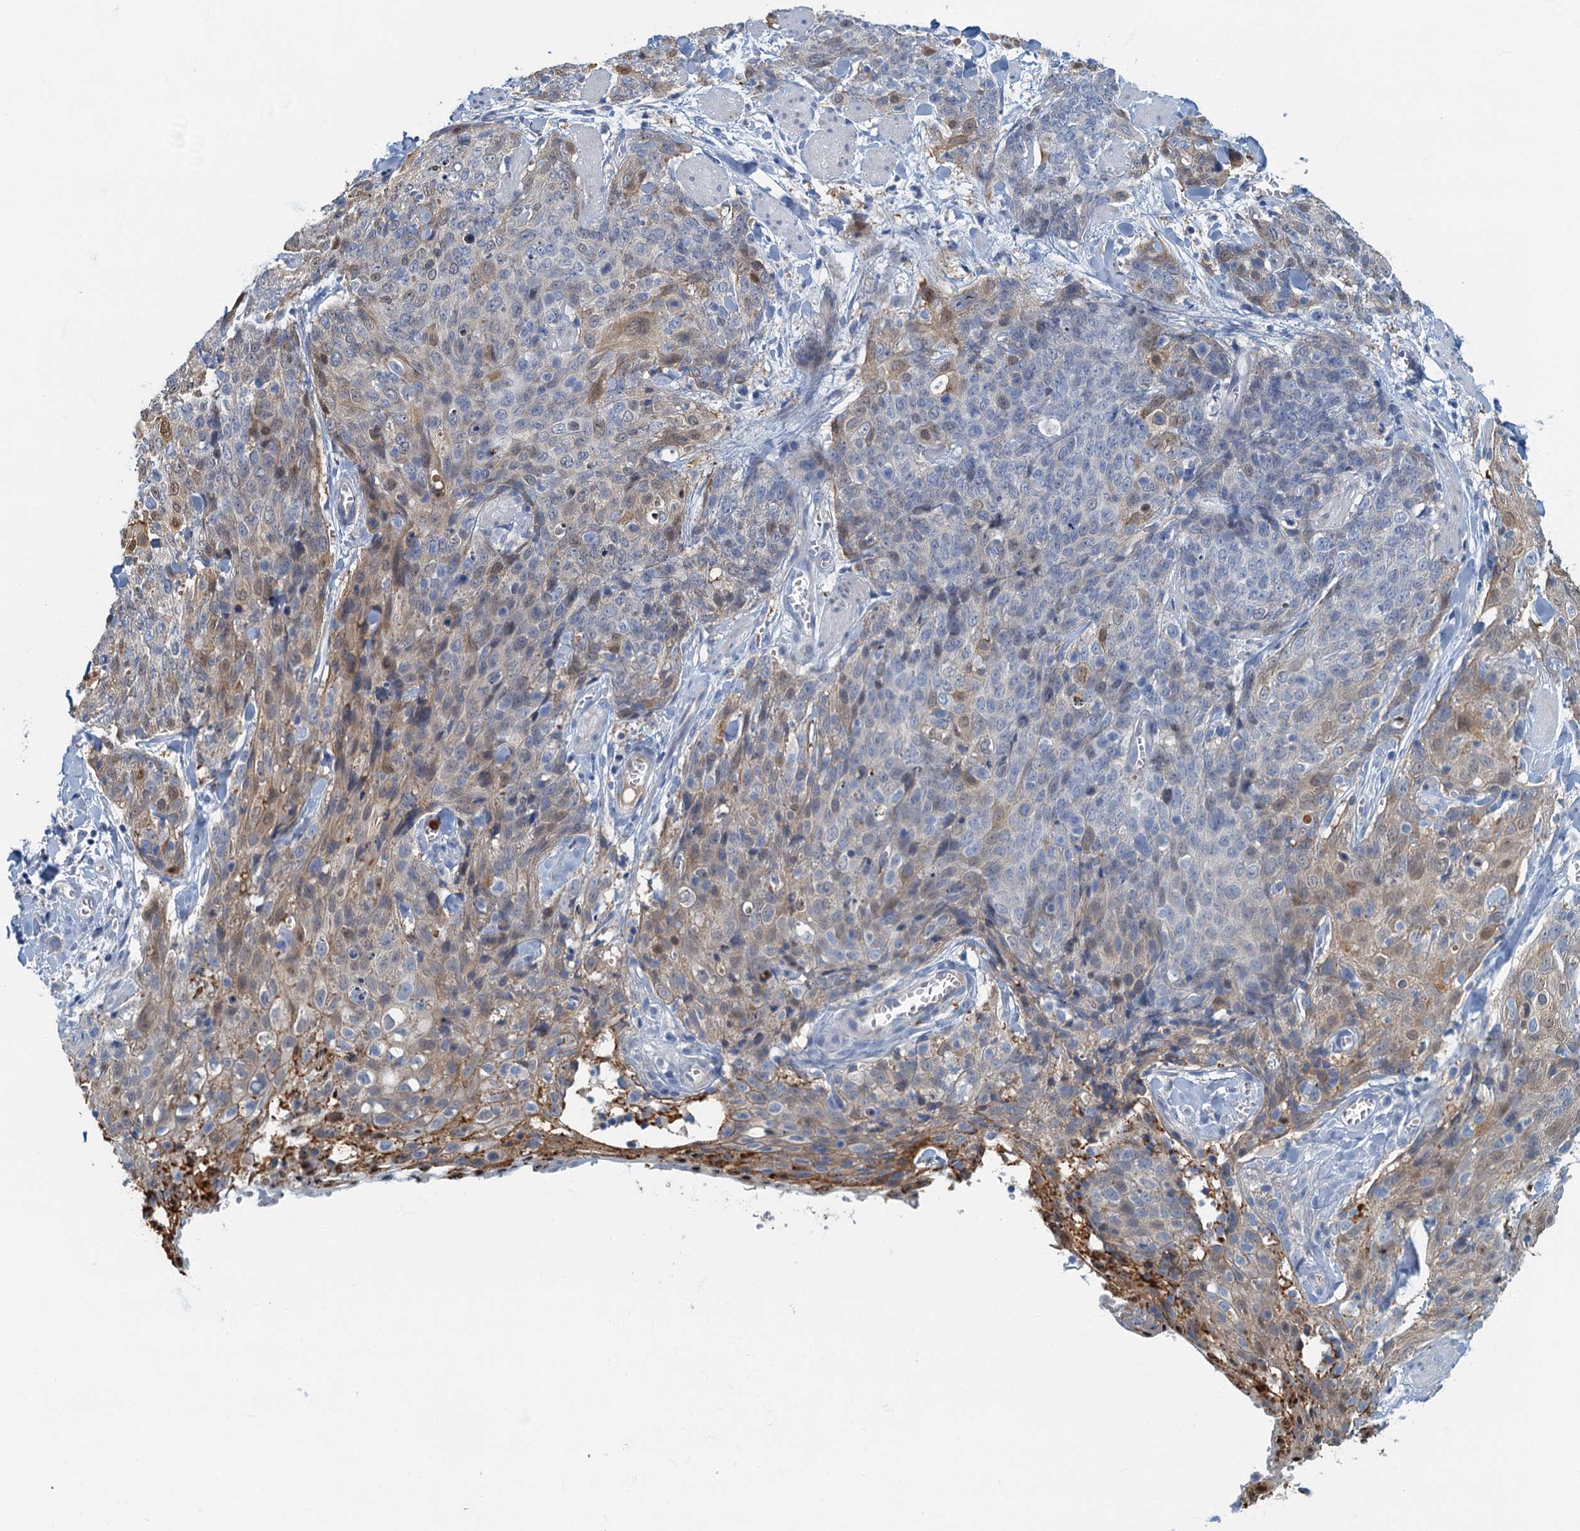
{"staining": {"intensity": "weak", "quantity": "<25%", "location": "cytoplasmic/membranous,nuclear"}, "tissue": "skin cancer", "cell_type": "Tumor cells", "image_type": "cancer", "snomed": [{"axis": "morphology", "description": "Squamous cell carcinoma, NOS"}, {"axis": "topography", "description": "Skin"}, {"axis": "topography", "description": "Vulva"}], "caption": "Immunohistochemistry (IHC) photomicrograph of human skin squamous cell carcinoma stained for a protein (brown), which displays no positivity in tumor cells.", "gene": "ANKDD1A", "patient": {"sex": "female", "age": 85}}